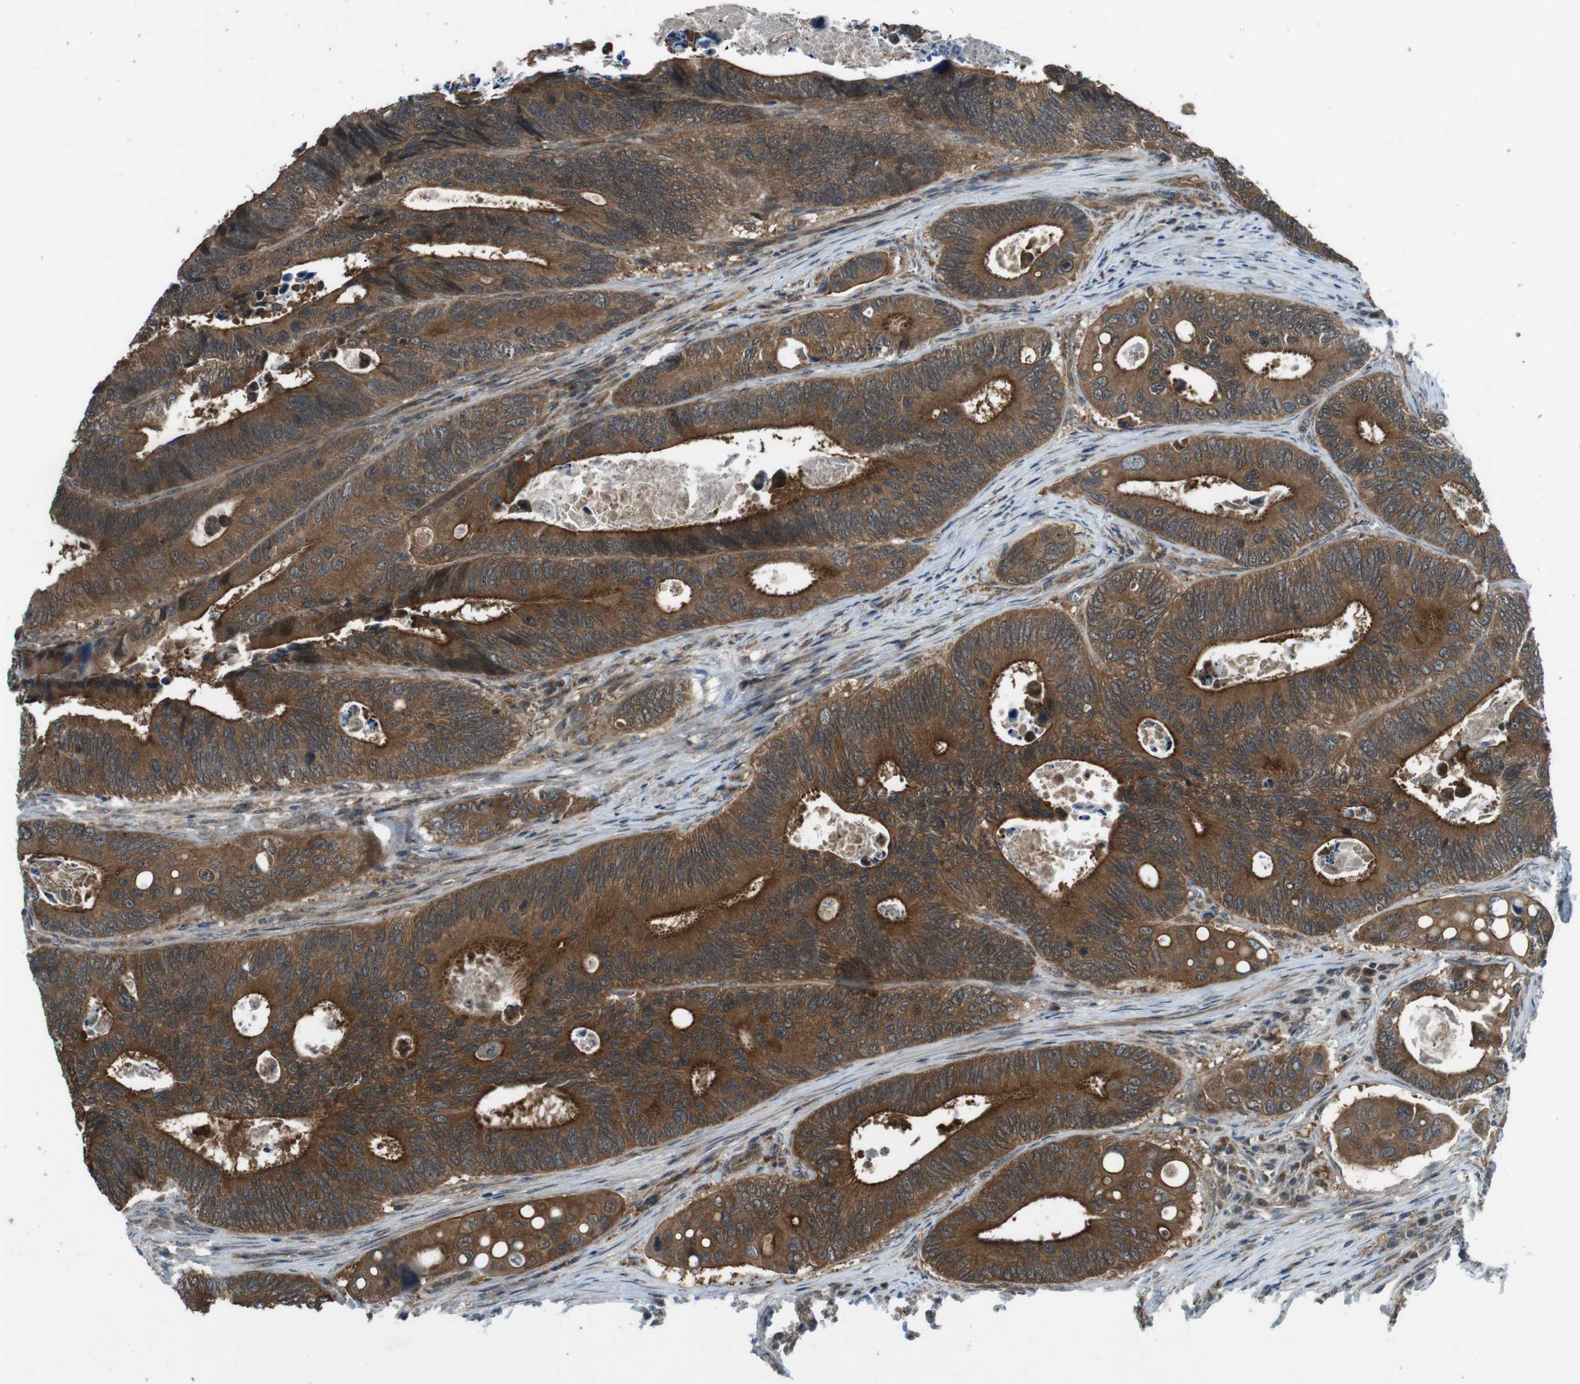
{"staining": {"intensity": "strong", "quantity": ">75%", "location": "cytoplasmic/membranous"}, "tissue": "colorectal cancer", "cell_type": "Tumor cells", "image_type": "cancer", "snomed": [{"axis": "morphology", "description": "Inflammation, NOS"}, {"axis": "morphology", "description": "Adenocarcinoma, NOS"}, {"axis": "topography", "description": "Colon"}], "caption": "IHC of colorectal adenocarcinoma shows high levels of strong cytoplasmic/membranous staining in about >75% of tumor cells.", "gene": "SLC27A4", "patient": {"sex": "male", "age": 72}}